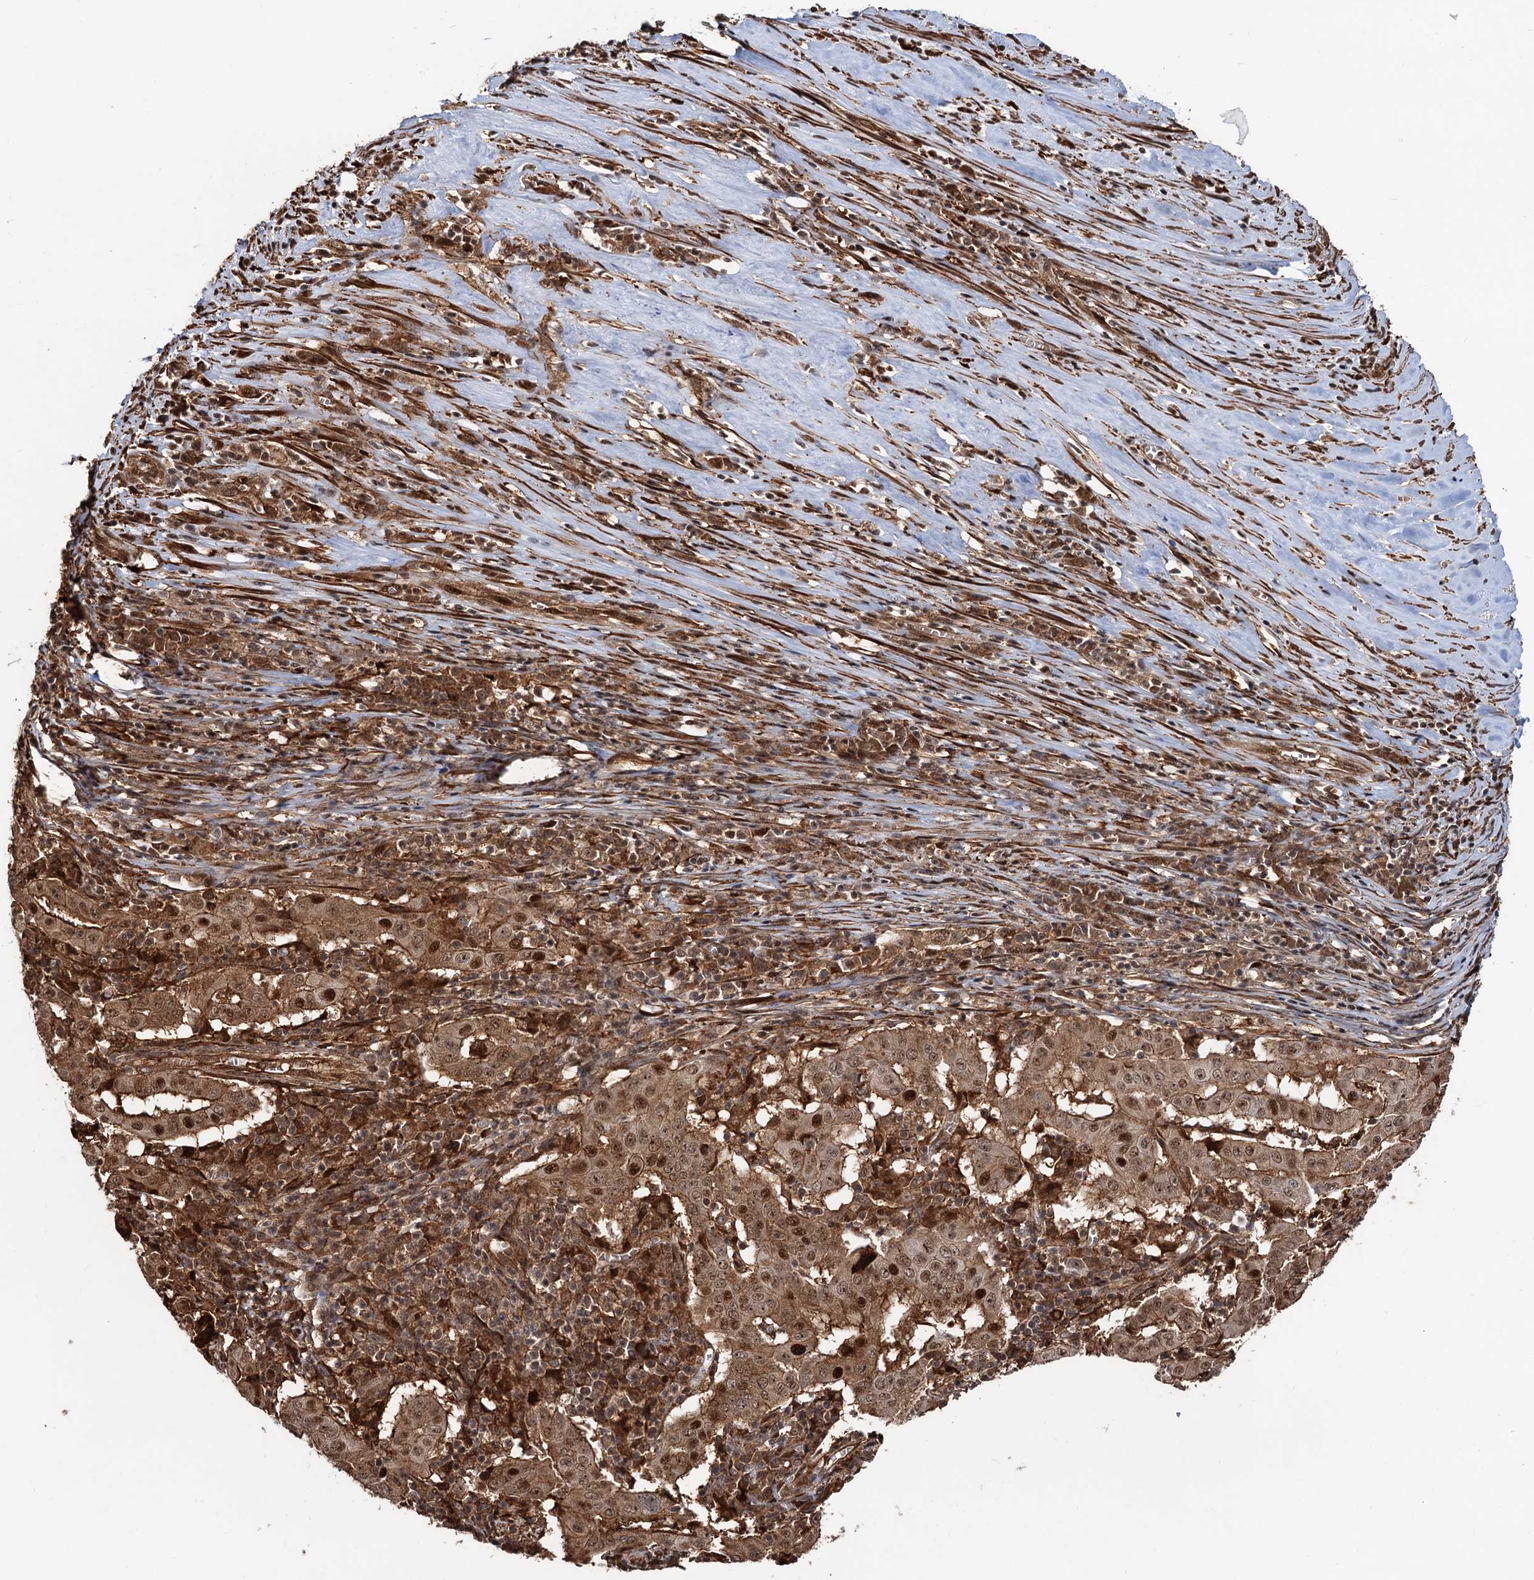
{"staining": {"intensity": "moderate", "quantity": ">75%", "location": "cytoplasmic/membranous,nuclear"}, "tissue": "pancreatic cancer", "cell_type": "Tumor cells", "image_type": "cancer", "snomed": [{"axis": "morphology", "description": "Adenocarcinoma, NOS"}, {"axis": "topography", "description": "Pancreas"}], "caption": "Immunohistochemical staining of pancreatic adenocarcinoma exhibits medium levels of moderate cytoplasmic/membranous and nuclear positivity in approximately >75% of tumor cells. (brown staining indicates protein expression, while blue staining denotes nuclei).", "gene": "SNRNP25", "patient": {"sex": "male", "age": 63}}